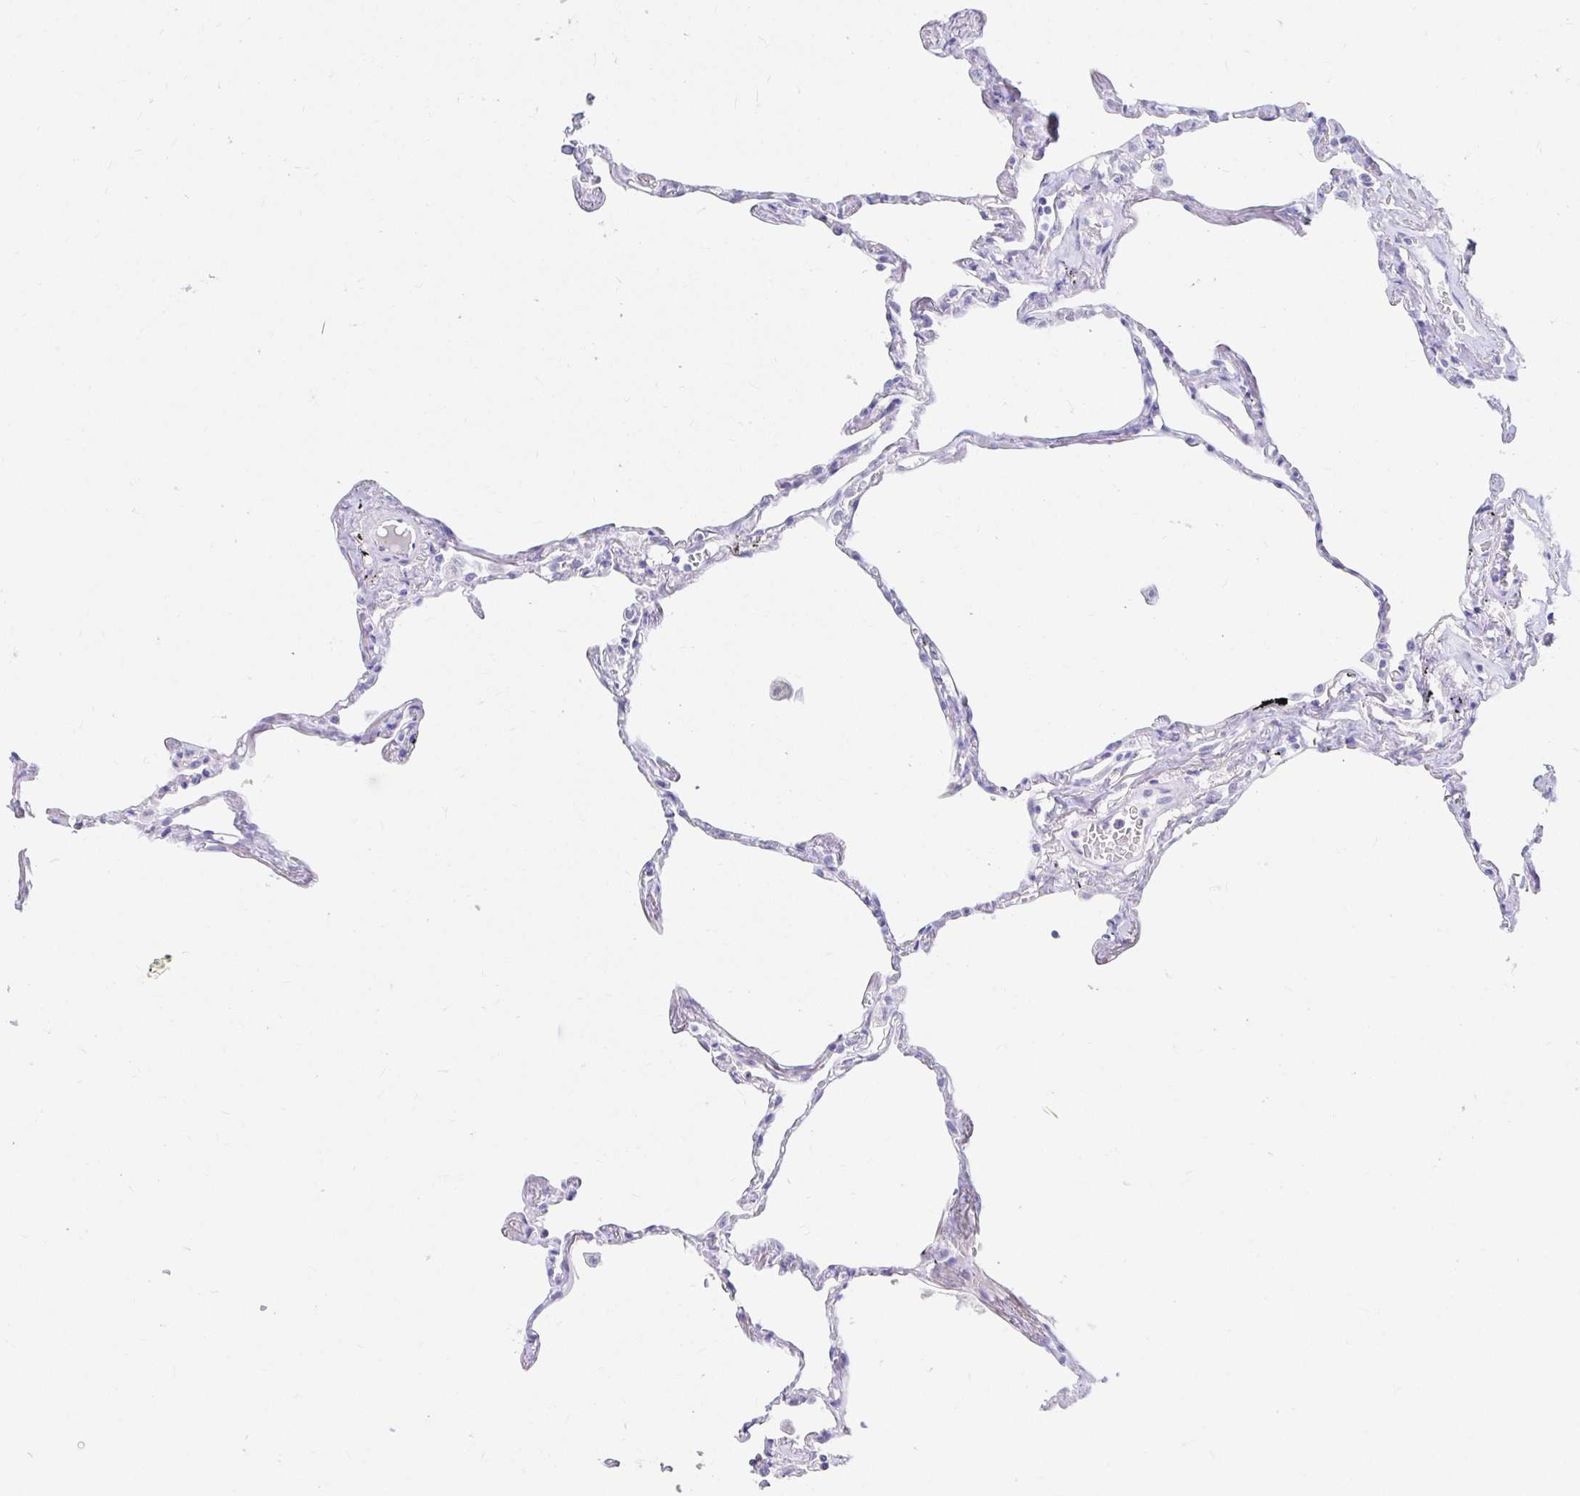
{"staining": {"intensity": "negative", "quantity": "none", "location": "none"}, "tissue": "lung", "cell_type": "Alveolar cells", "image_type": "normal", "snomed": [{"axis": "morphology", "description": "Normal tissue, NOS"}, {"axis": "topography", "description": "Lung"}], "caption": "Human lung stained for a protein using immunohistochemistry exhibits no expression in alveolar cells.", "gene": "OR6T1", "patient": {"sex": "female", "age": 67}}